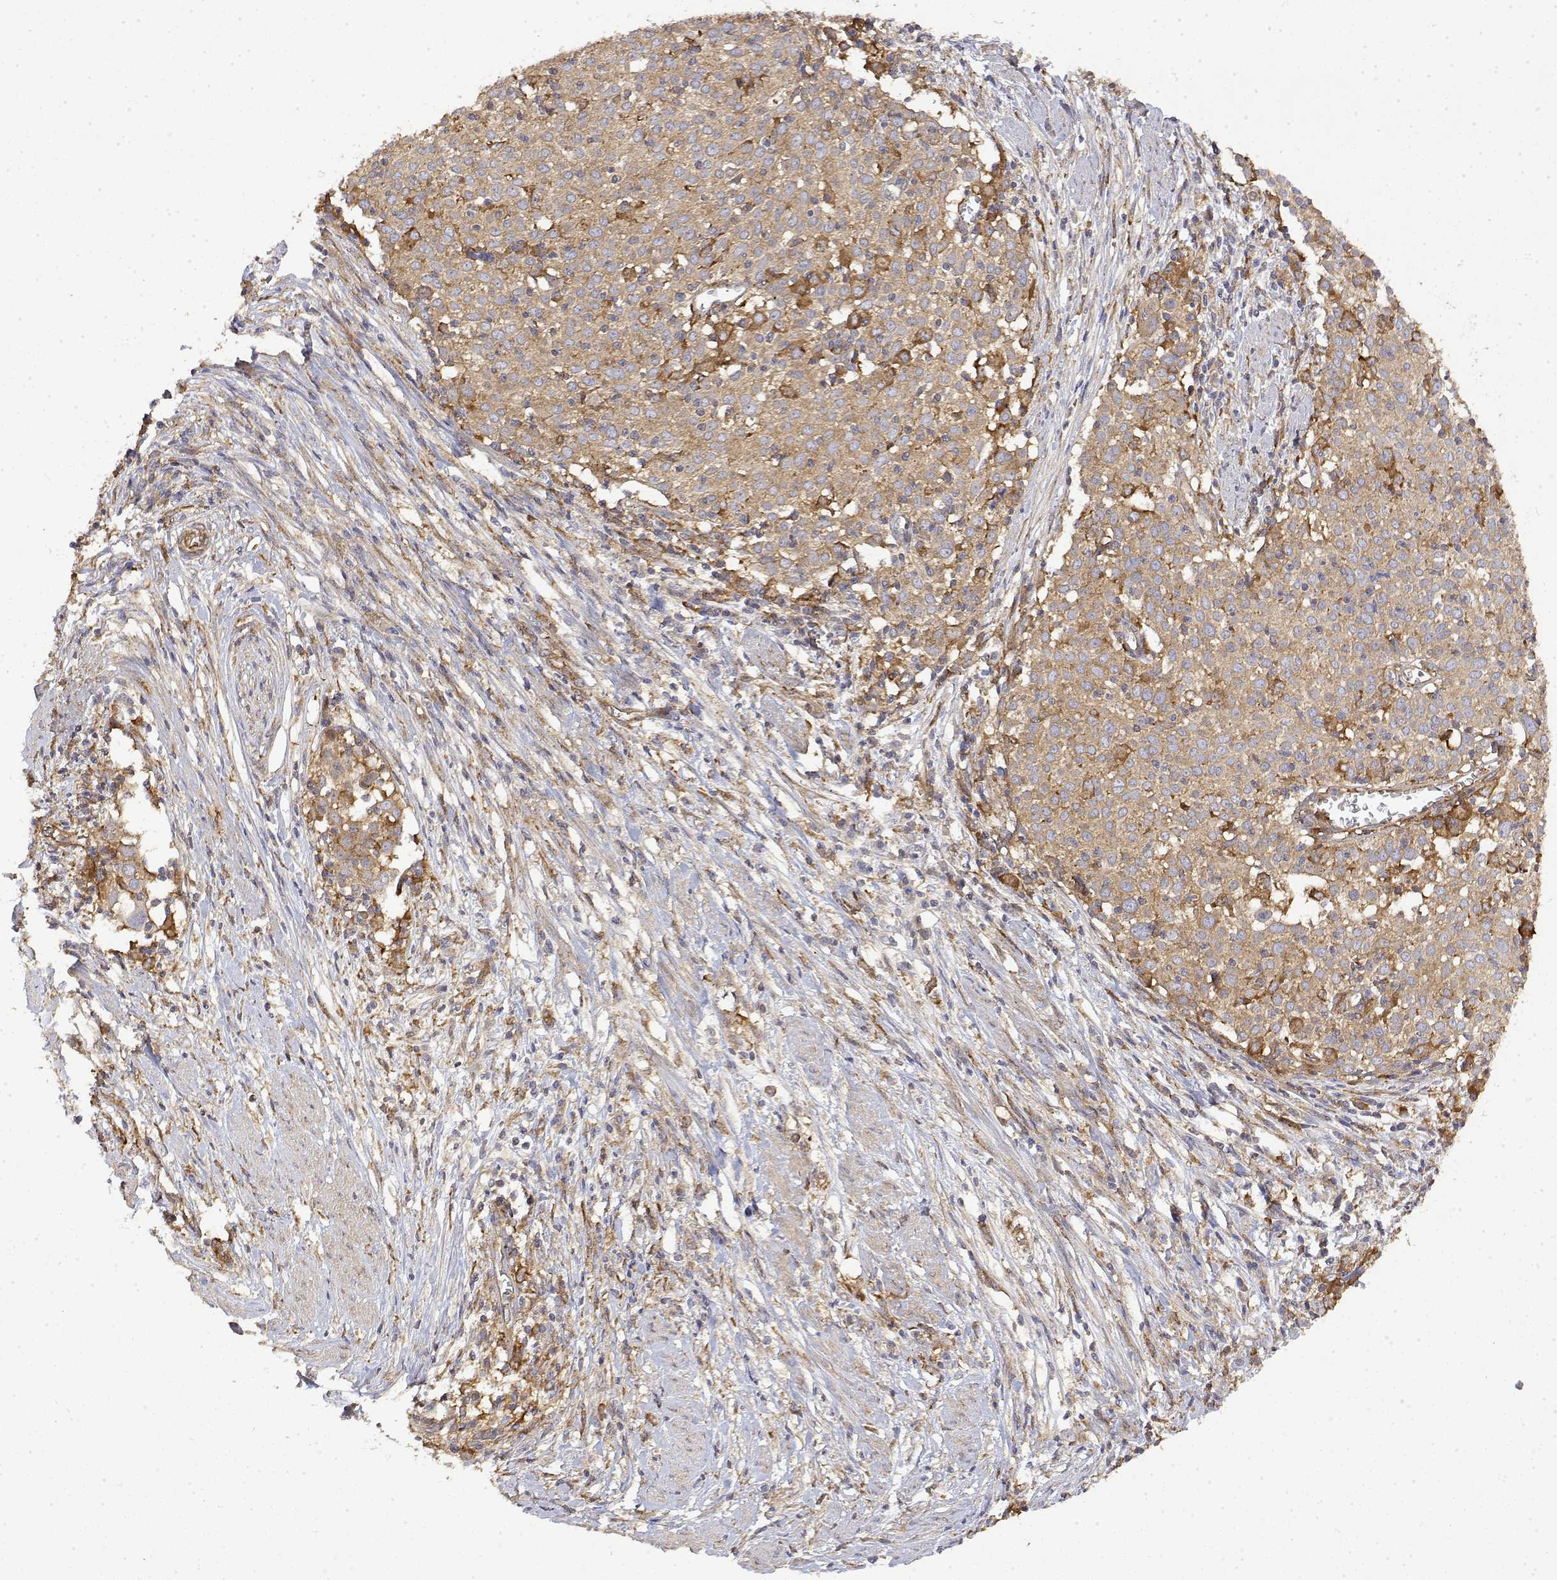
{"staining": {"intensity": "weak", "quantity": ">75%", "location": "cytoplasmic/membranous"}, "tissue": "cervical cancer", "cell_type": "Tumor cells", "image_type": "cancer", "snomed": [{"axis": "morphology", "description": "Squamous cell carcinoma, NOS"}, {"axis": "topography", "description": "Cervix"}], "caption": "Immunohistochemical staining of cervical cancer displays weak cytoplasmic/membranous protein staining in approximately >75% of tumor cells.", "gene": "PACSIN2", "patient": {"sex": "female", "age": 39}}